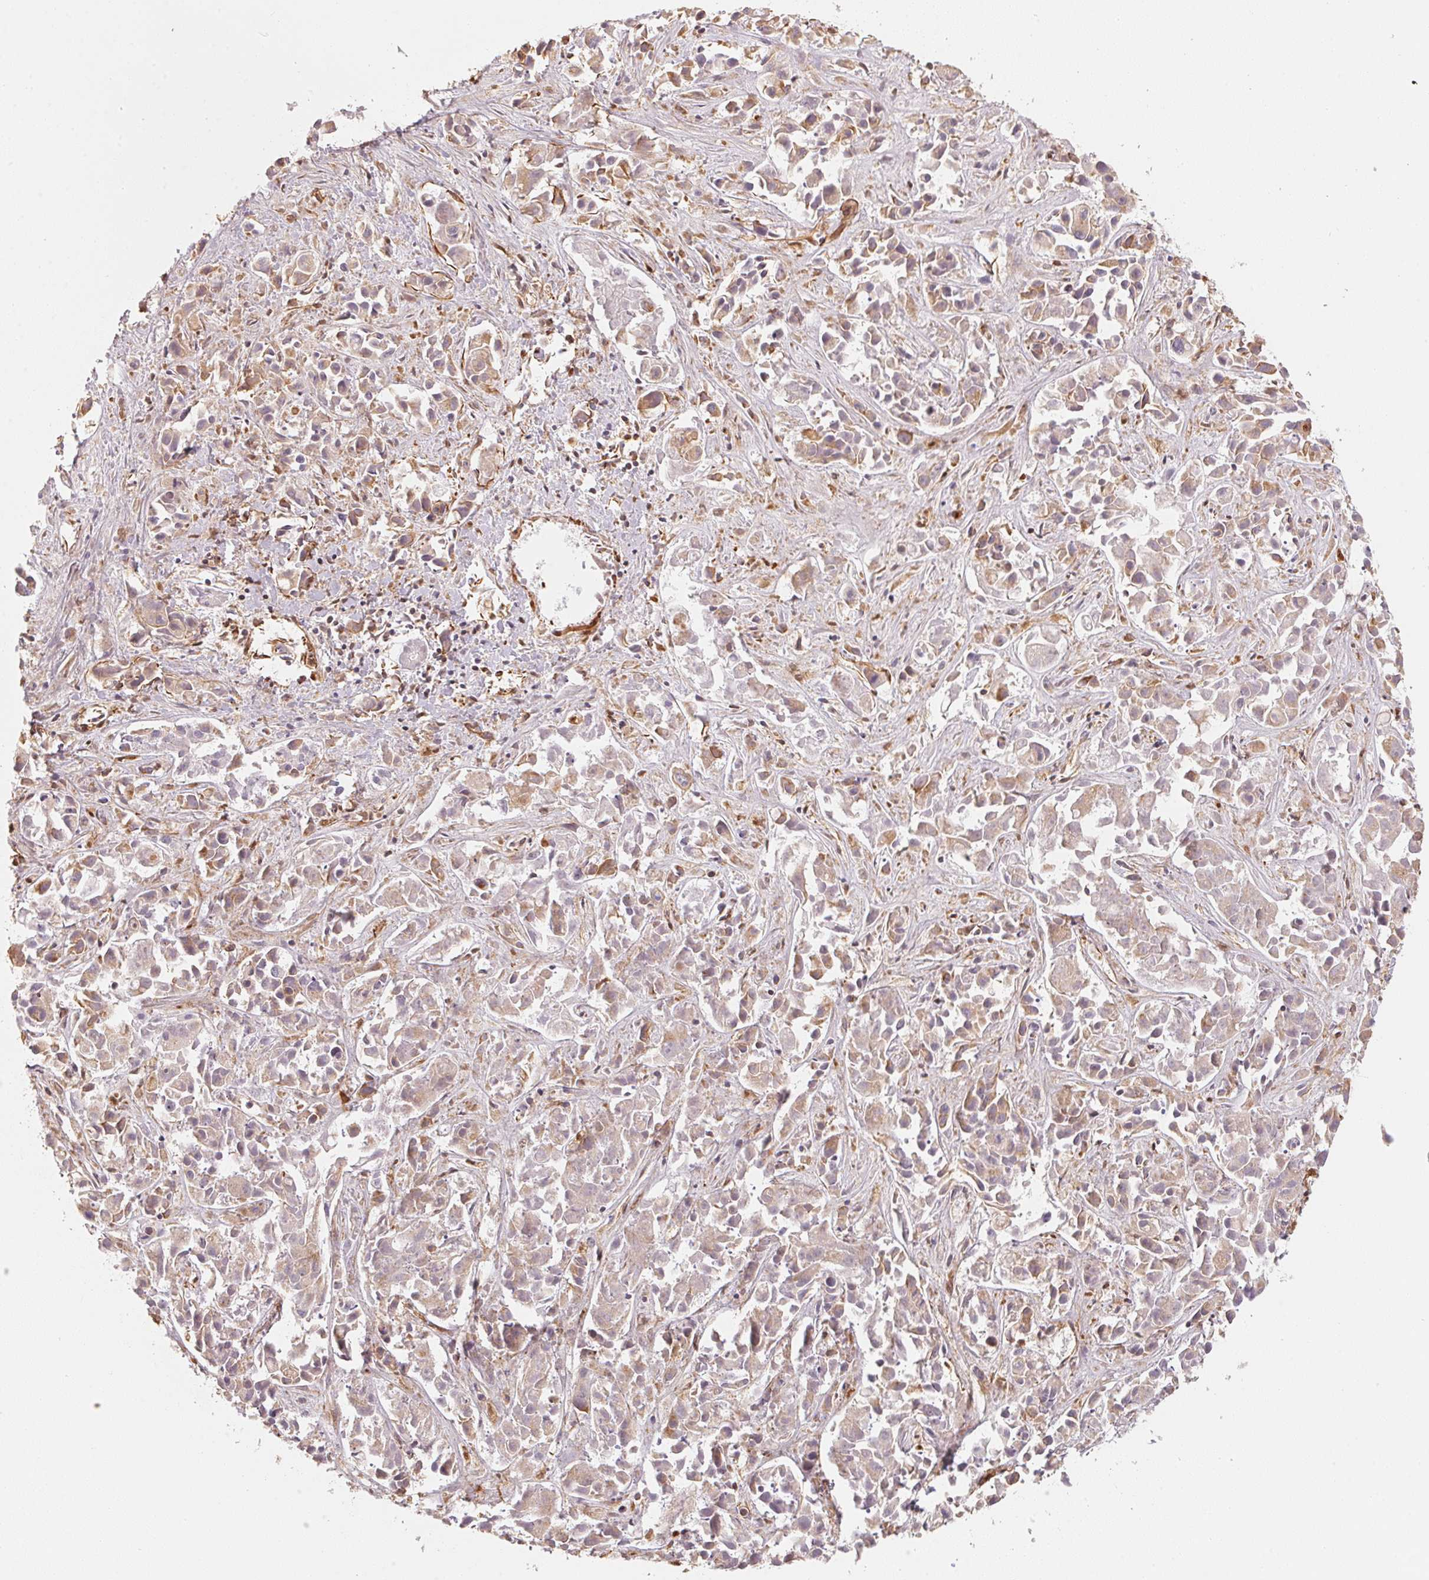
{"staining": {"intensity": "weak", "quantity": "25%-75%", "location": "cytoplasmic/membranous"}, "tissue": "liver cancer", "cell_type": "Tumor cells", "image_type": "cancer", "snomed": [{"axis": "morphology", "description": "Cholangiocarcinoma"}, {"axis": "topography", "description": "Liver"}], "caption": "This is a micrograph of immunohistochemistry staining of cholangiocarcinoma (liver), which shows weak expression in the cytoplasmic/membranous of tumor cells.", "gene": "FOXR2", "patient": {"sex": "female", "age": 81}}